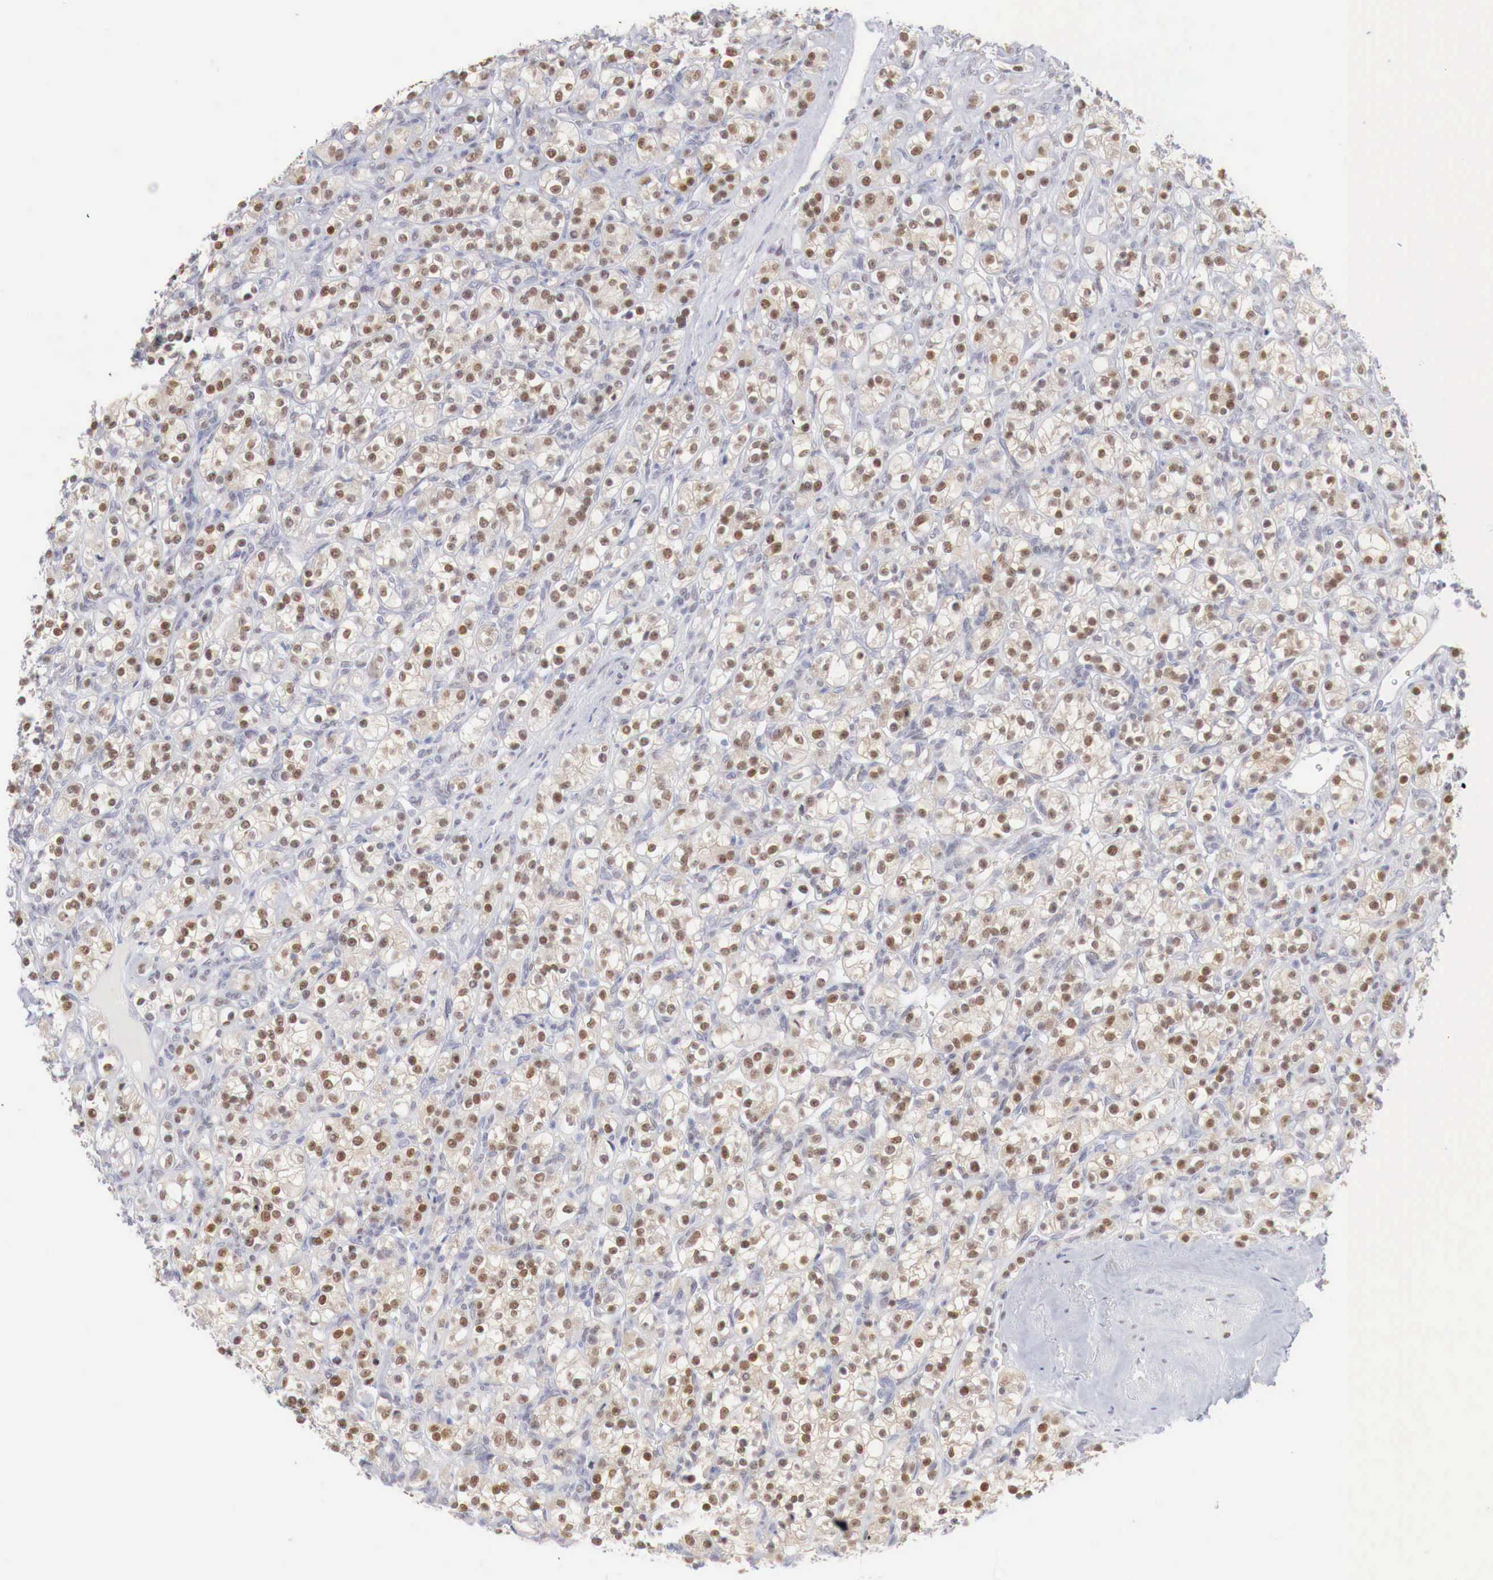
{"staining": {"intensity": "moderate", "quantity": ">75%", "location": "nuclear"}, "tissue": "renal cancer", "cell_type": "Tumor cells", "image_type": "cancer", "snomed": [{"axis": "morphology", "description": "Adenocarcinoma, NOS"}, {"axis": "topography", "description": "Kidney"}], "caption": "Immunohistochemical staining of renal cancer reveals medium levels of moderate nuclear expression in about >75% of tumor cells.", "gene": "FOXP2", "patient": {"sex": "male", "age": 77}}